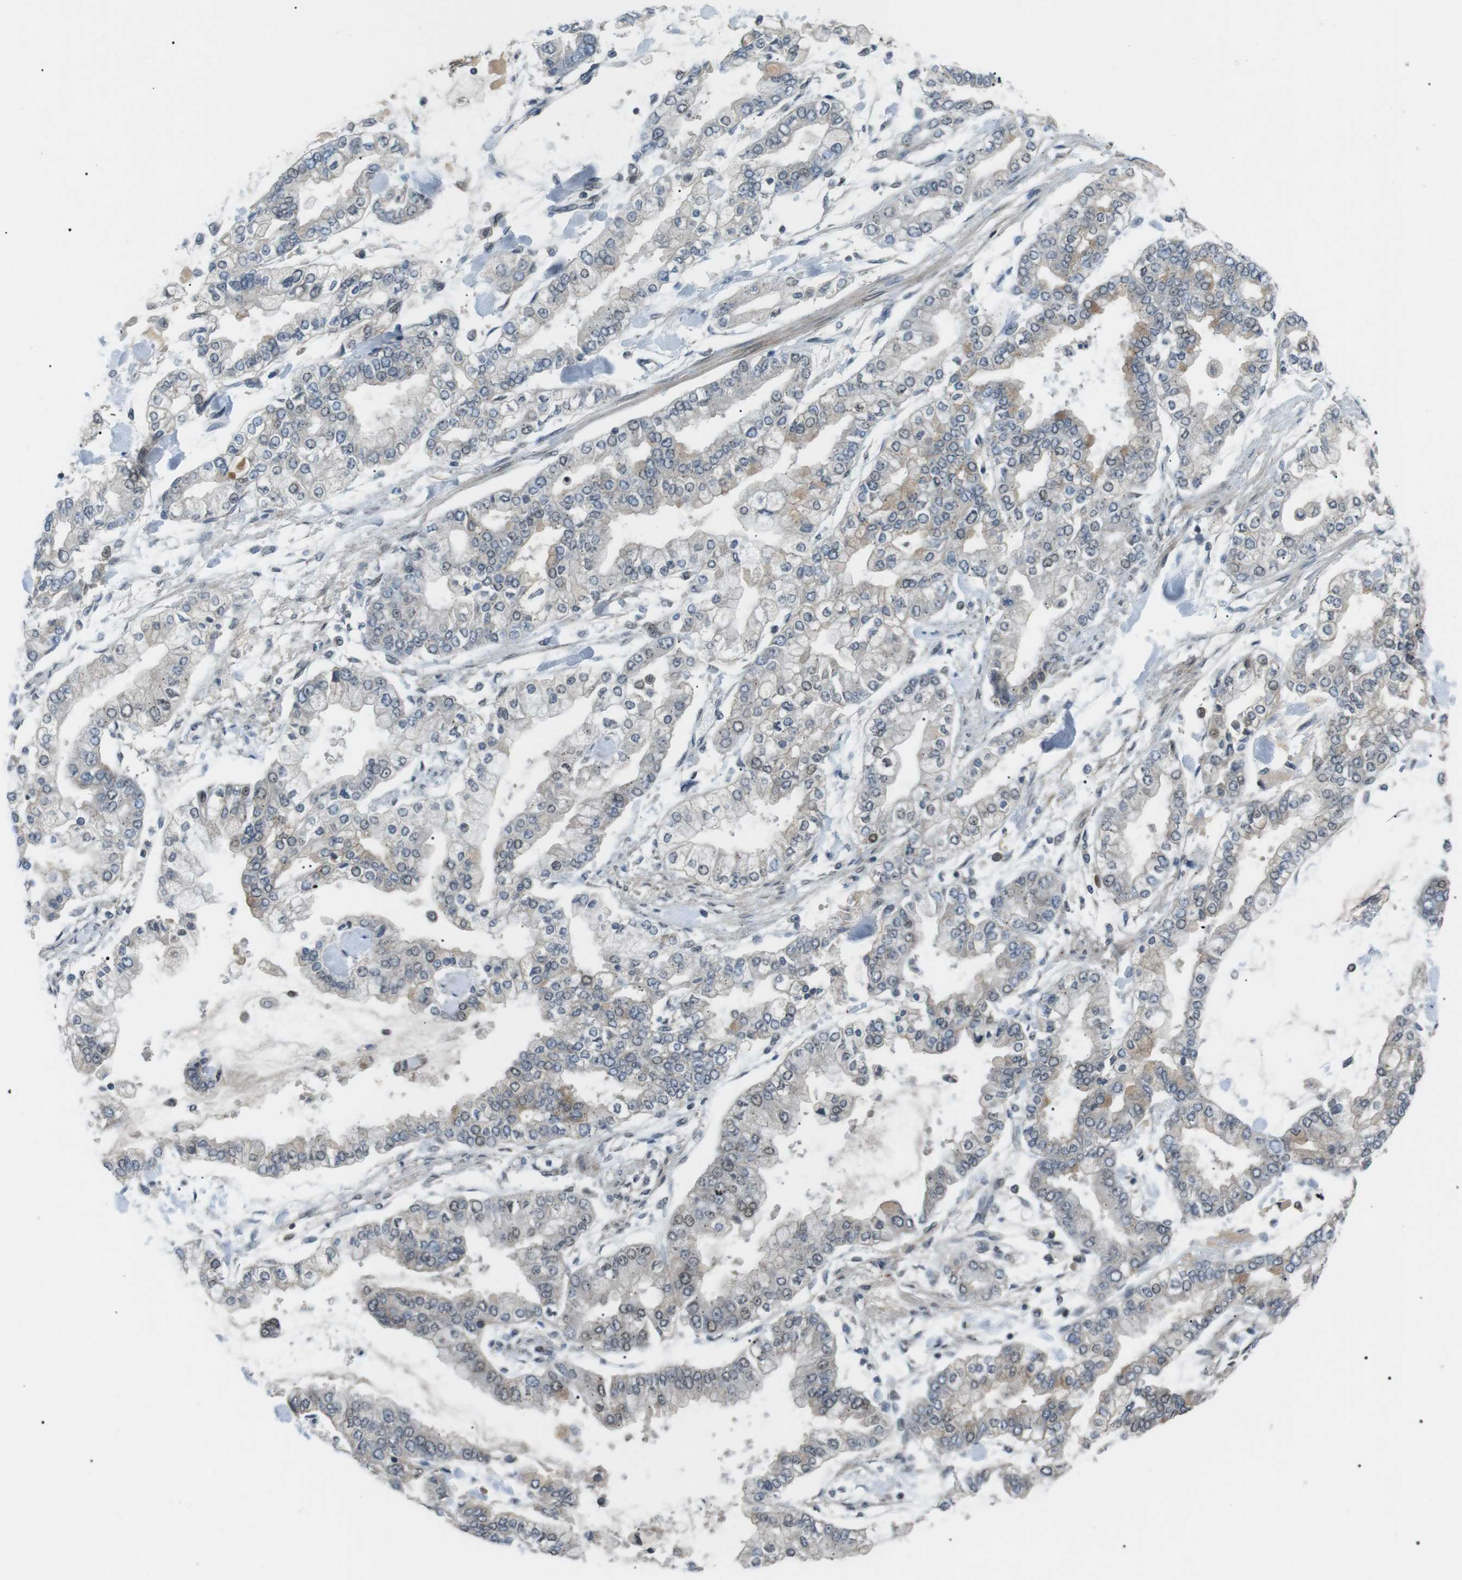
{"staining": {"intensity": "weak", "quantity": "<25%", "location": "nuclear"}, "tissue": "stomach cancer", "cell_type": "Tumor cells", "image_type": "cancer", "snomed": [{"axis": "morphology", "description": "Normal tissue, NOS"}, {"axis": "morphology", "description": "Adenocarcinoma, NOS"}, {"axis": "topography", "description": "Stomach, upper"}, {"axis": "topography", "description": "Stomach"}], "caption": "Tumor cells show no significant protein positivity in adenocarcinoma (stomach).", "gene": "ORAI3", "patient": {"sex": "male", "age": 76}}